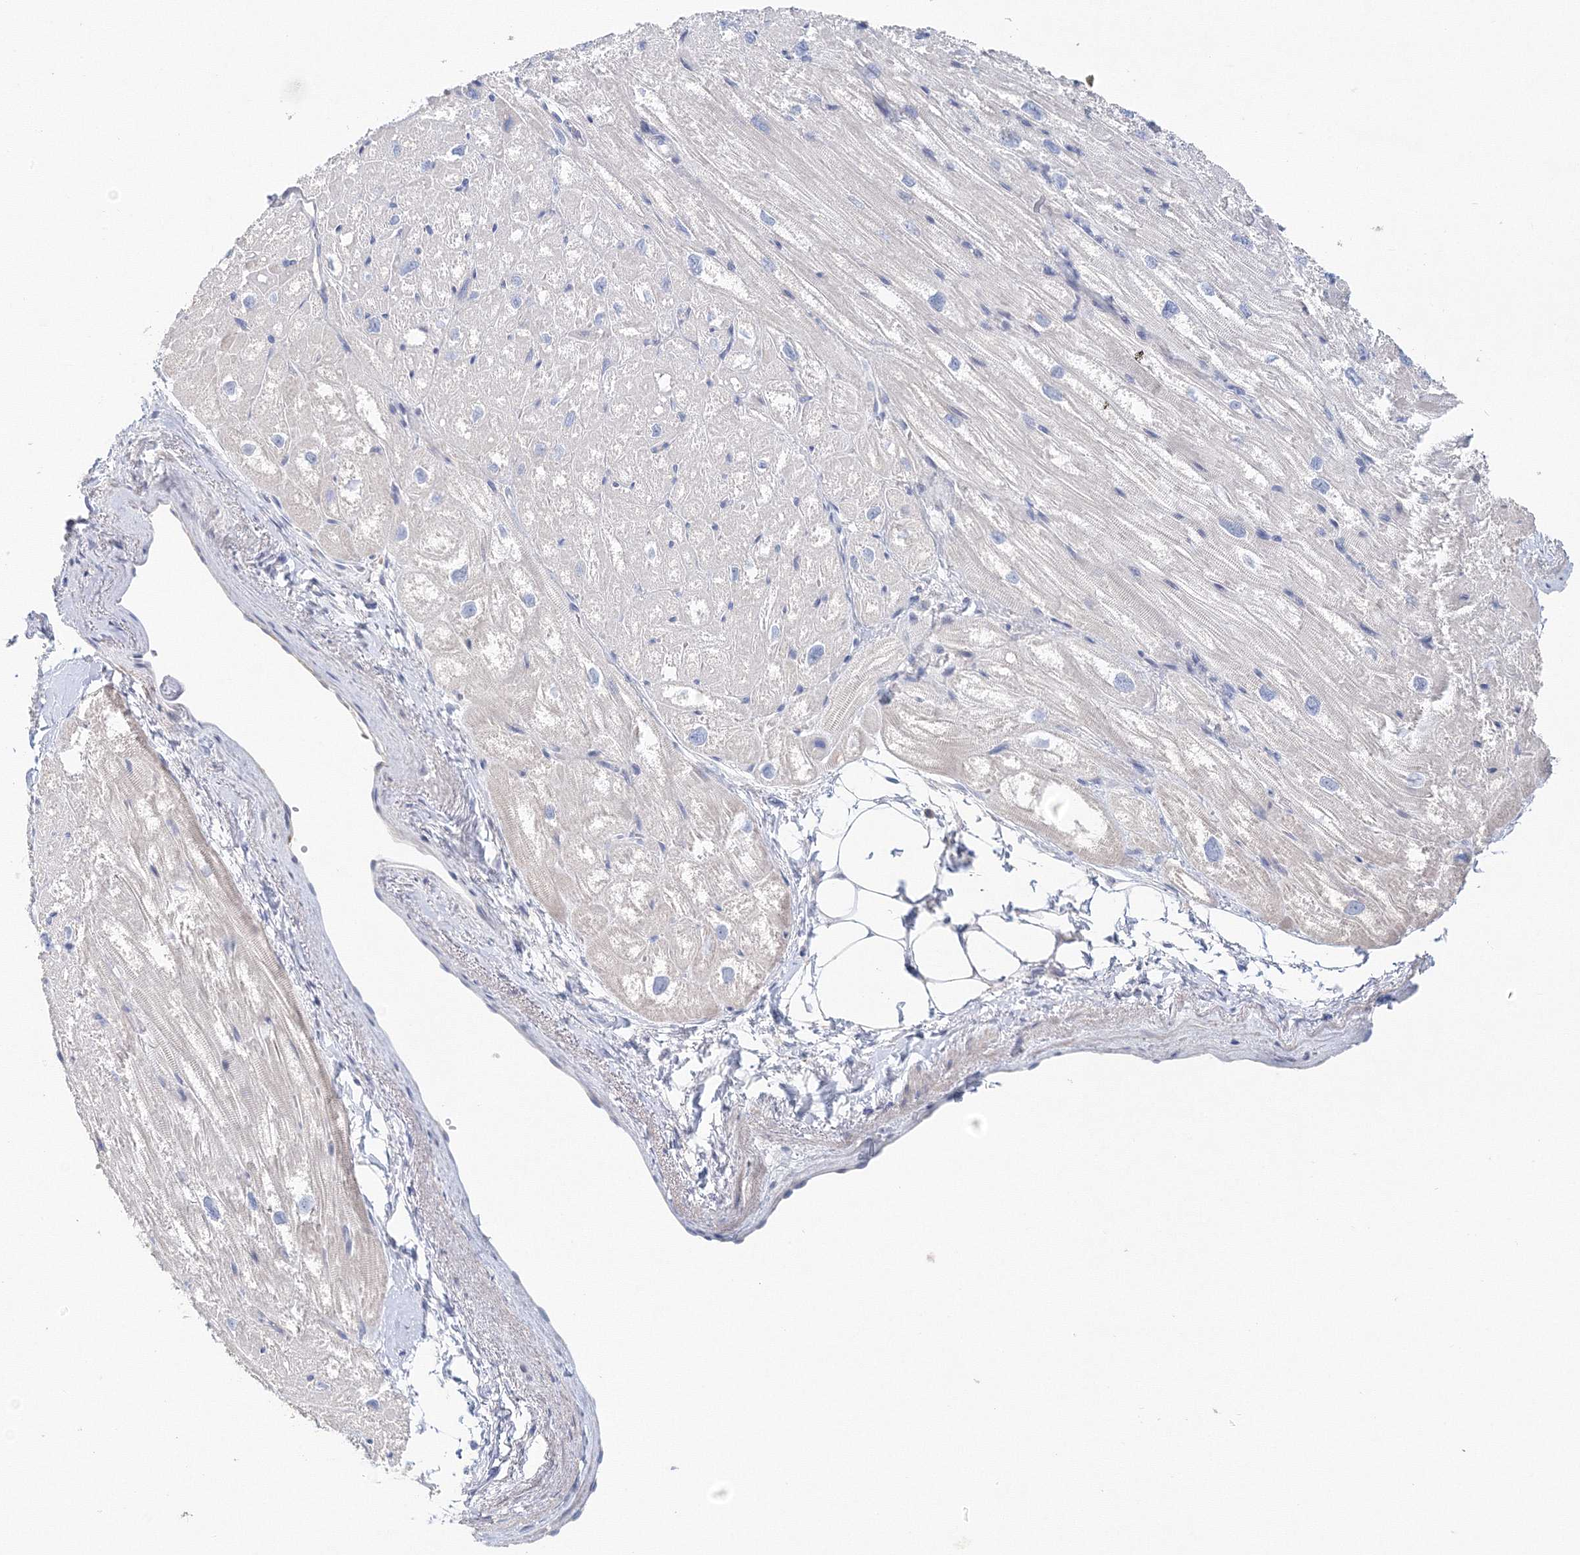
{"staining": {"intensity": "negative", "quantity": "none", "location": "none"}, "tissue": "heart muscle", "cell_type": "Cardiomyocytes", "image_type": "normal", "snomed": [{"axis": "morphology", "description": "Normal tissue, NOS"}, {"axis": "topography", "description": "Heart"}], "caption": "The micrograph exhibits no staining of cardiomyocytes in unremarkable heart muscle. The staining is performed using DAB brown chromogen with nuclei counter-stained in using hematoxylin.", "gene": "LRRIQ4", "patient": {"sex": "male", "age": 50}}